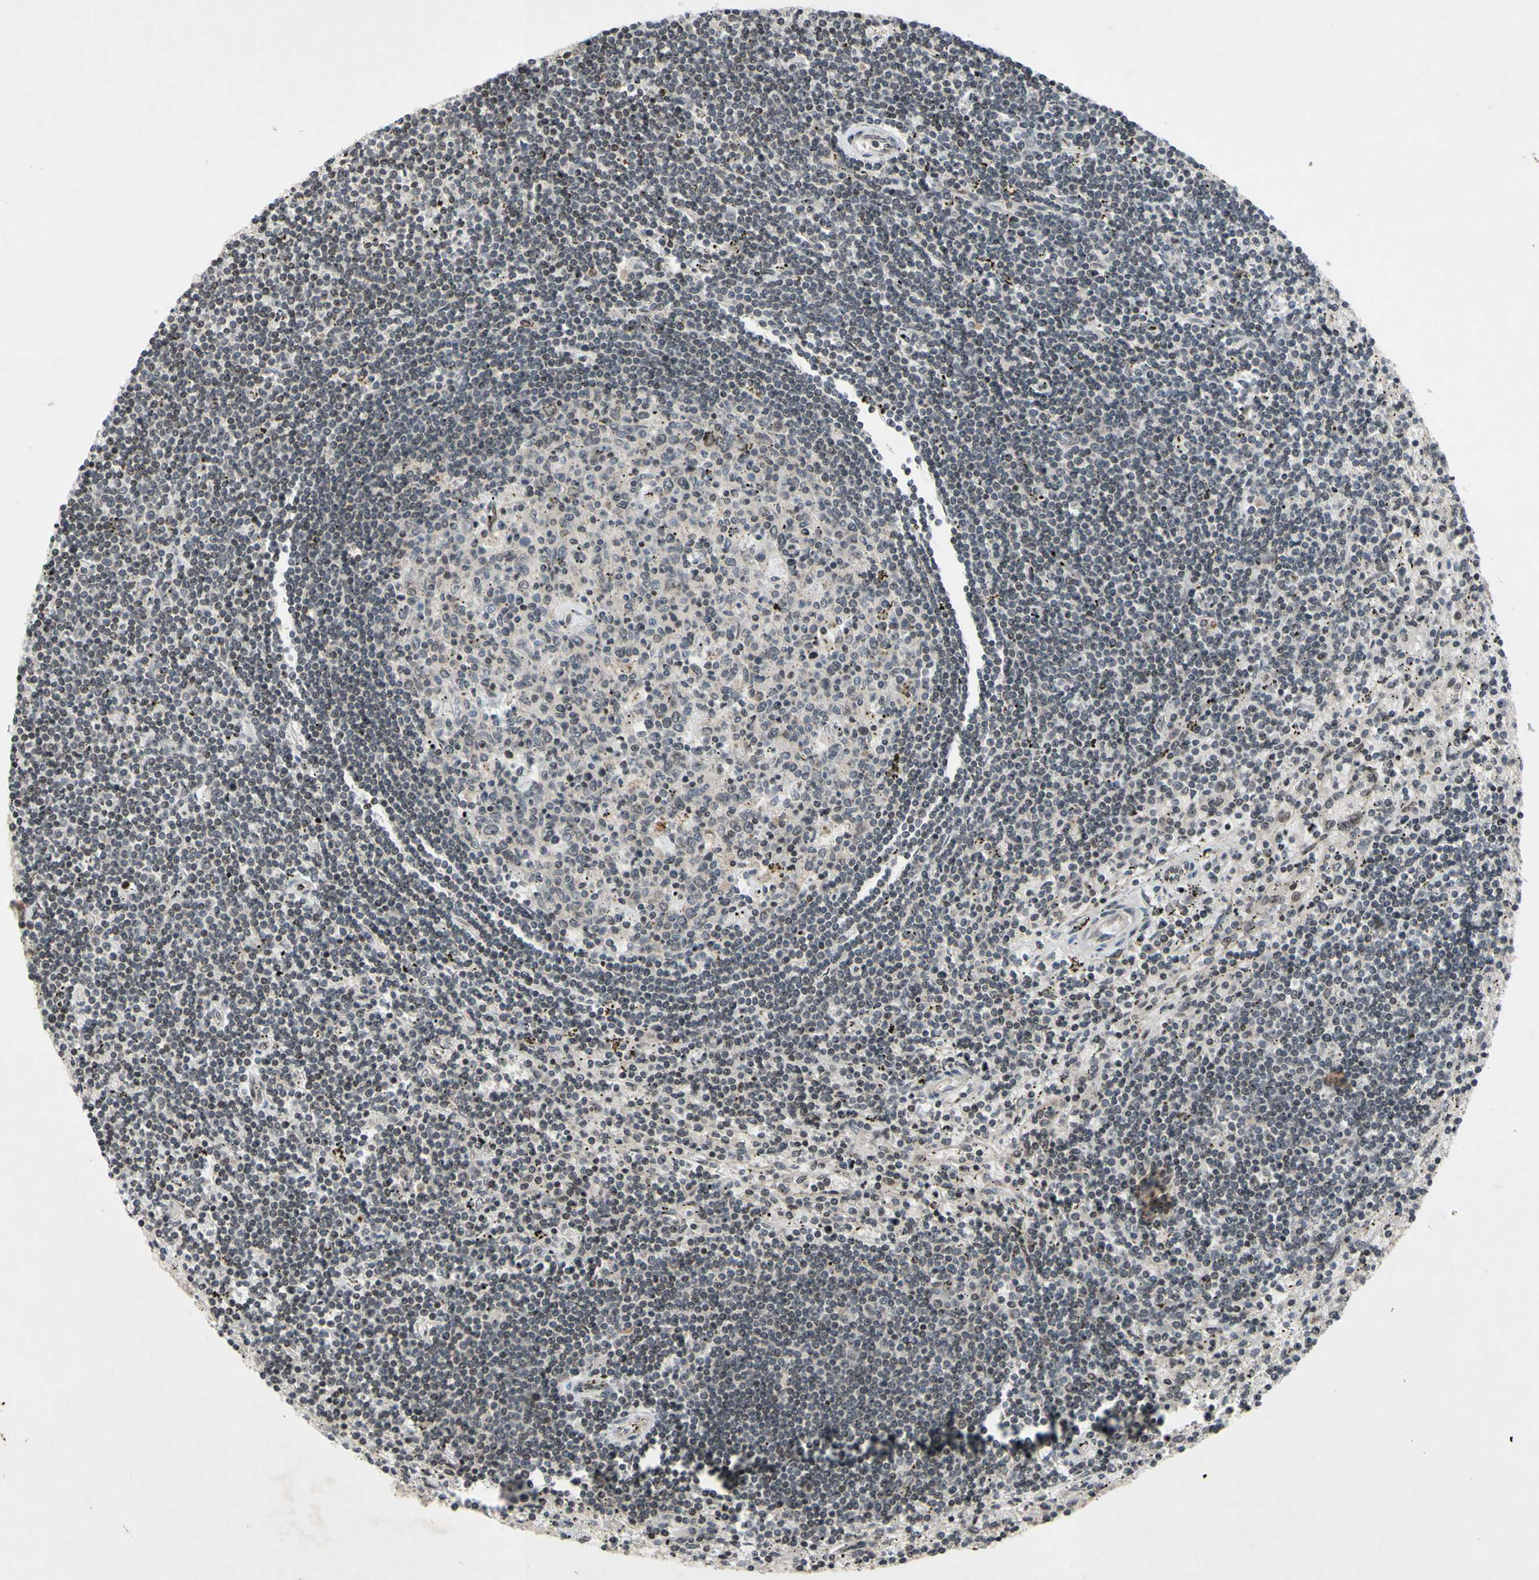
{"staining": {"intensity": "negative", "quantity": "none", "location": "none"}, "tissue": "lymphoma", "cell_type": "Tumor cells", "image_type": "cancer", "snomed": [{"axis": "morphology", "description": "Malignant lymphoma, non-Hodgkin's type, Low grade"}, {"axis": "topography", "description": "Spleen"}], "caption": "This is an immunohistochemistry micrograph of human lymphoma. There is no staining in tumor cells.", "gene": "XPO1", "patient": {"sex": "male", "age": 76}}